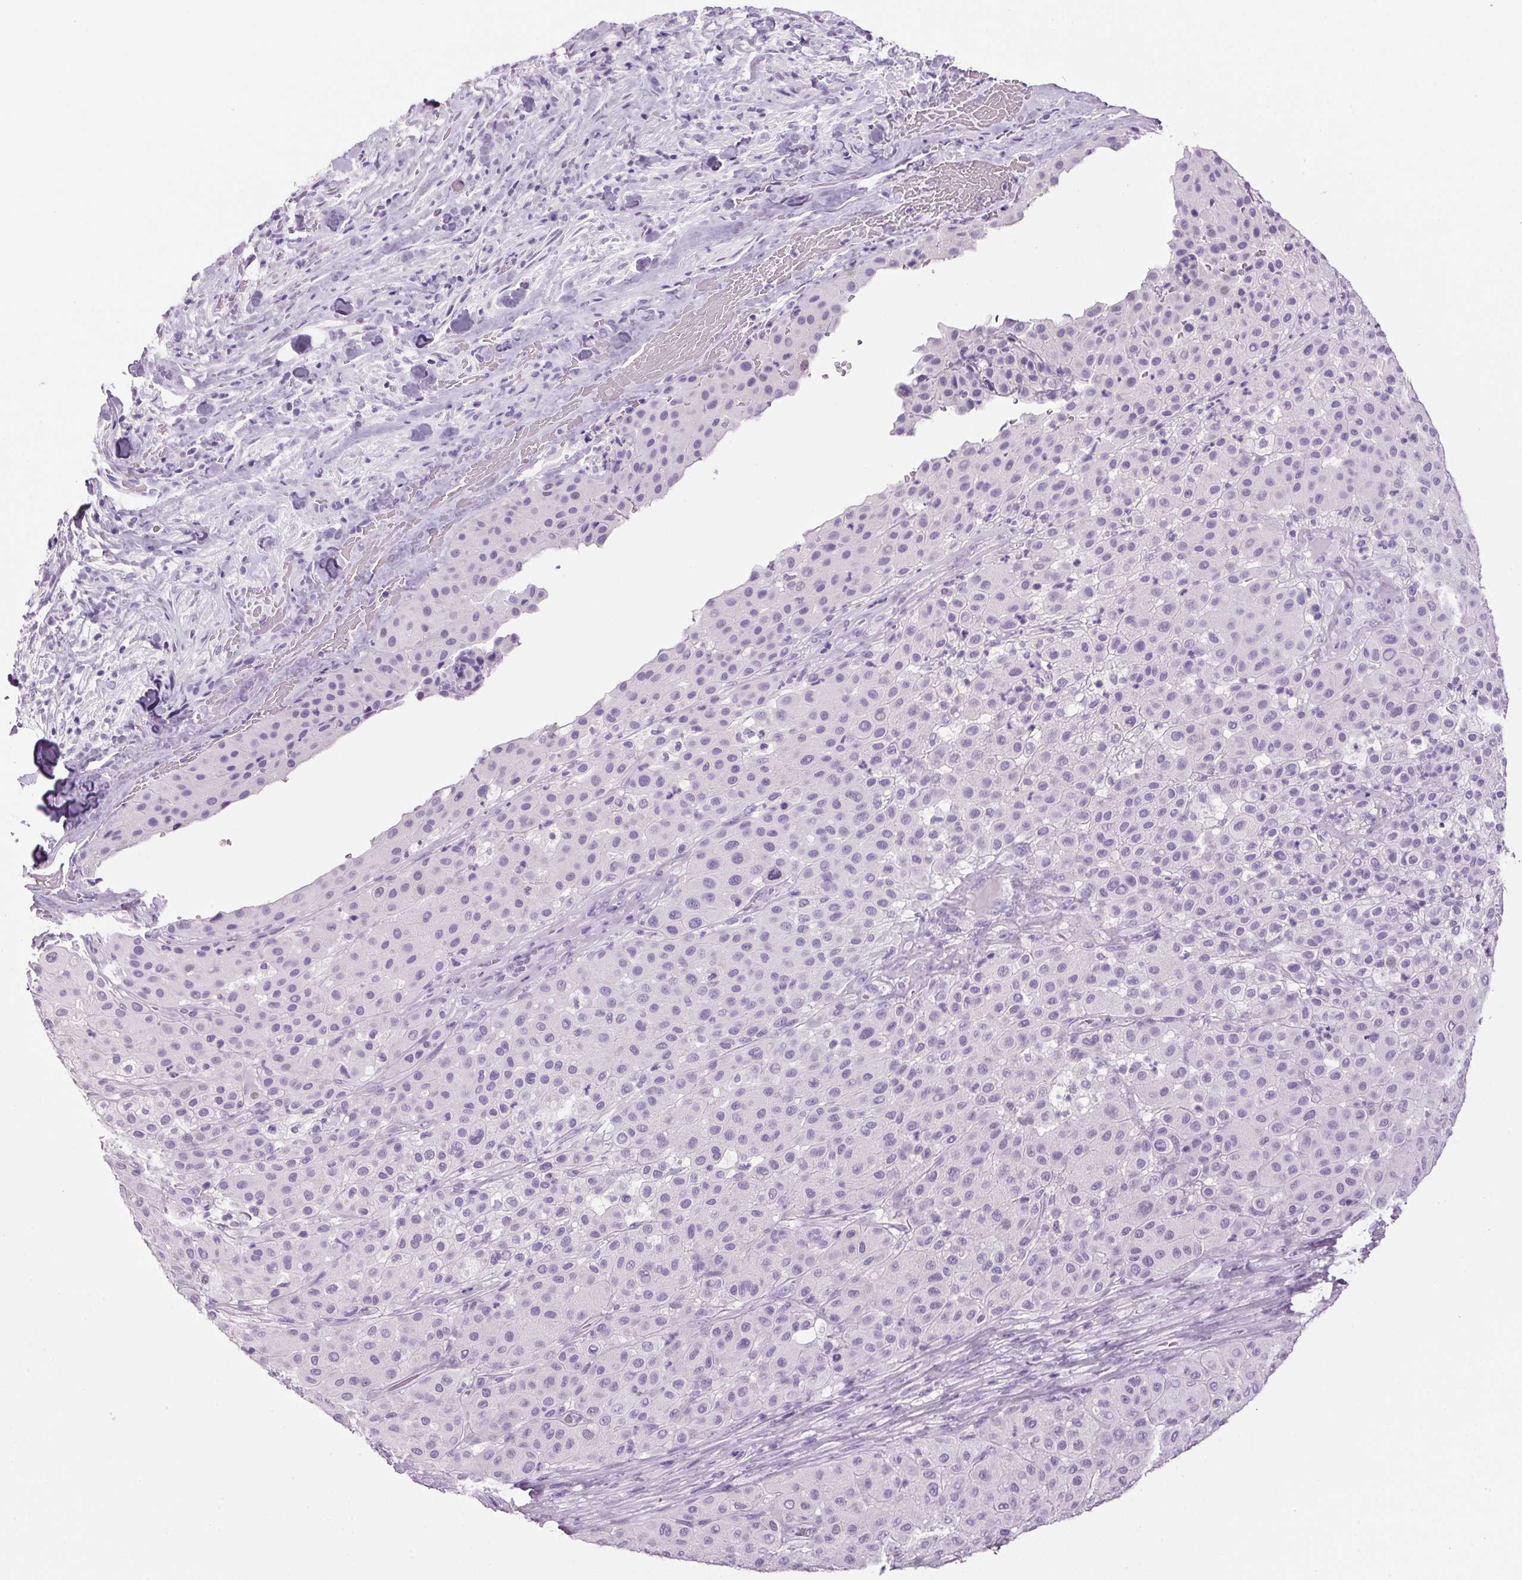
{"staining": {"intensity": "negative", "quantity": "none", "location": "none"}, "tissue": "melanoma", "cell_type": "Tumor cells", "image_type": "cancer", "snomed": [{"axis": "morphology", "description": "Malignant melanoma, Metastatic site"}, {"axis": "topography", "description": "Smooth muscle"}], "caption": "This histopathology image is of malignant melanoma (metastatic site) stained with immunohistochemistry (IHC) to label a protein in brown with the nuclei are counter-stained blue. There is no staining in tumor cells.", "gene": "PPP1R1A", "patient": {"sex": "male", "age": 41}}